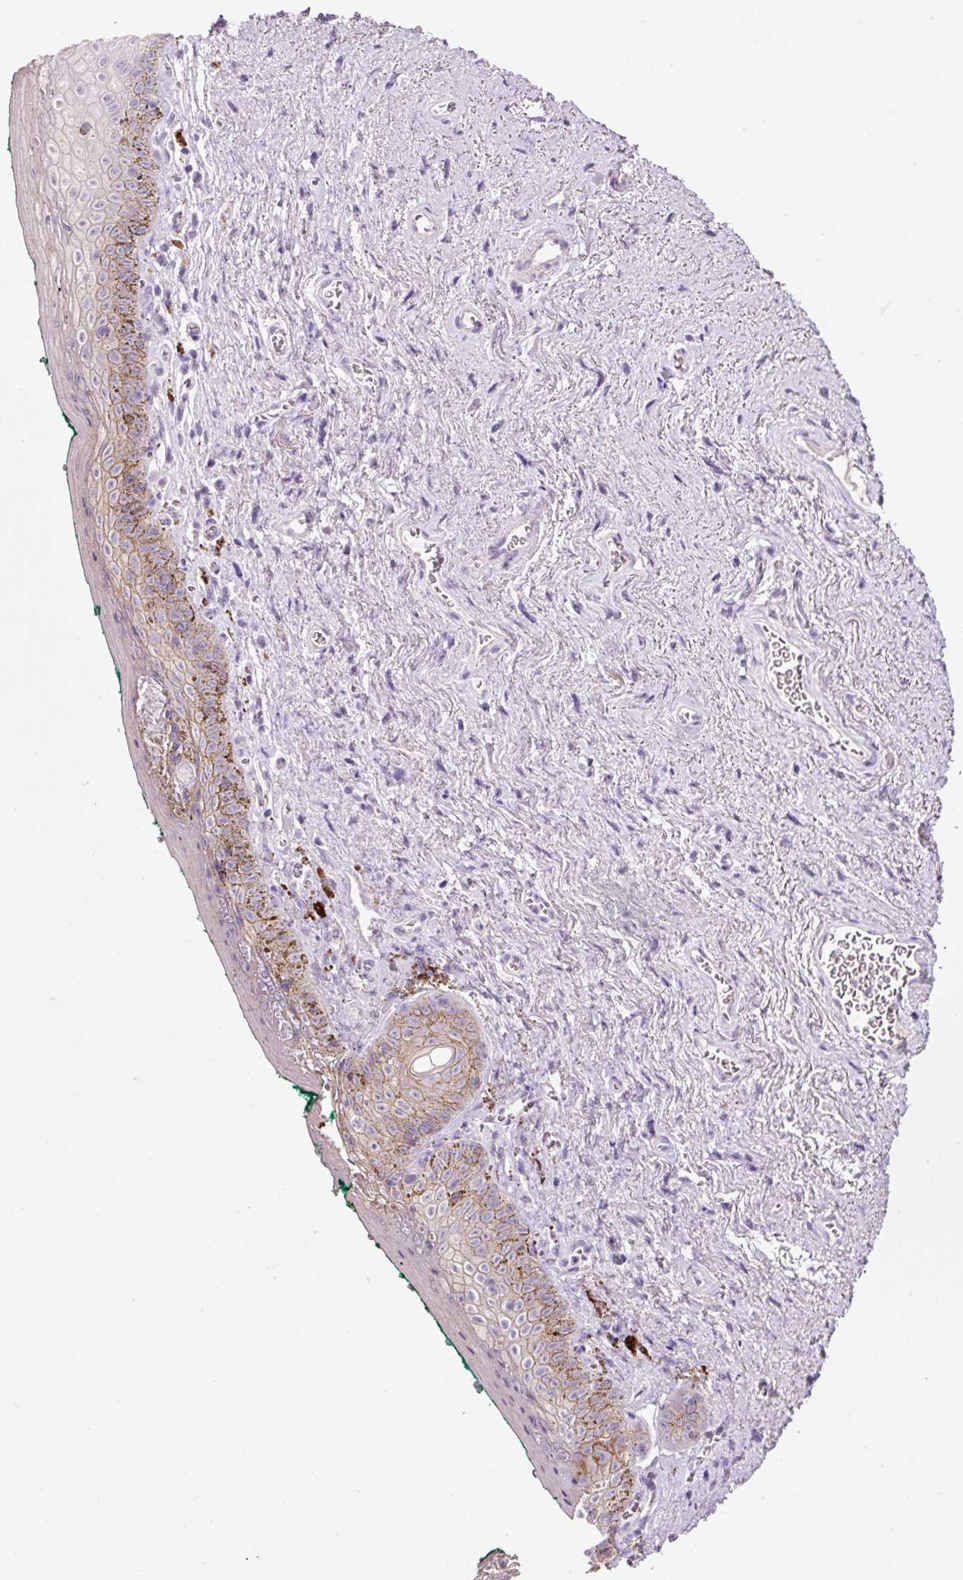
{"staining": {"intensity": "moderate", "quantity": "<25%", "location": "cytoplasmic/membranous"}, "tissue": "vagina", "cell_type": "Squamous epithelial cells", "image_type": "normal", "snomed": [{"axis": "morphology", "description": "Normal tissue, NOS"}, {"axis": "topography", "description": "Vulva"}, {"axis": "topography", "description": "Vagina"}, {"axis": "topography", "description": "Peripheral nerve tissue"}], "caption": "A brown stain highlights moderate cytoplasmic/membranous expression of a protein in squamous epithelial cells of unremarkable vagina.", "gene": "TENT5C", "patient": {"sex": "female", "age": 66}}